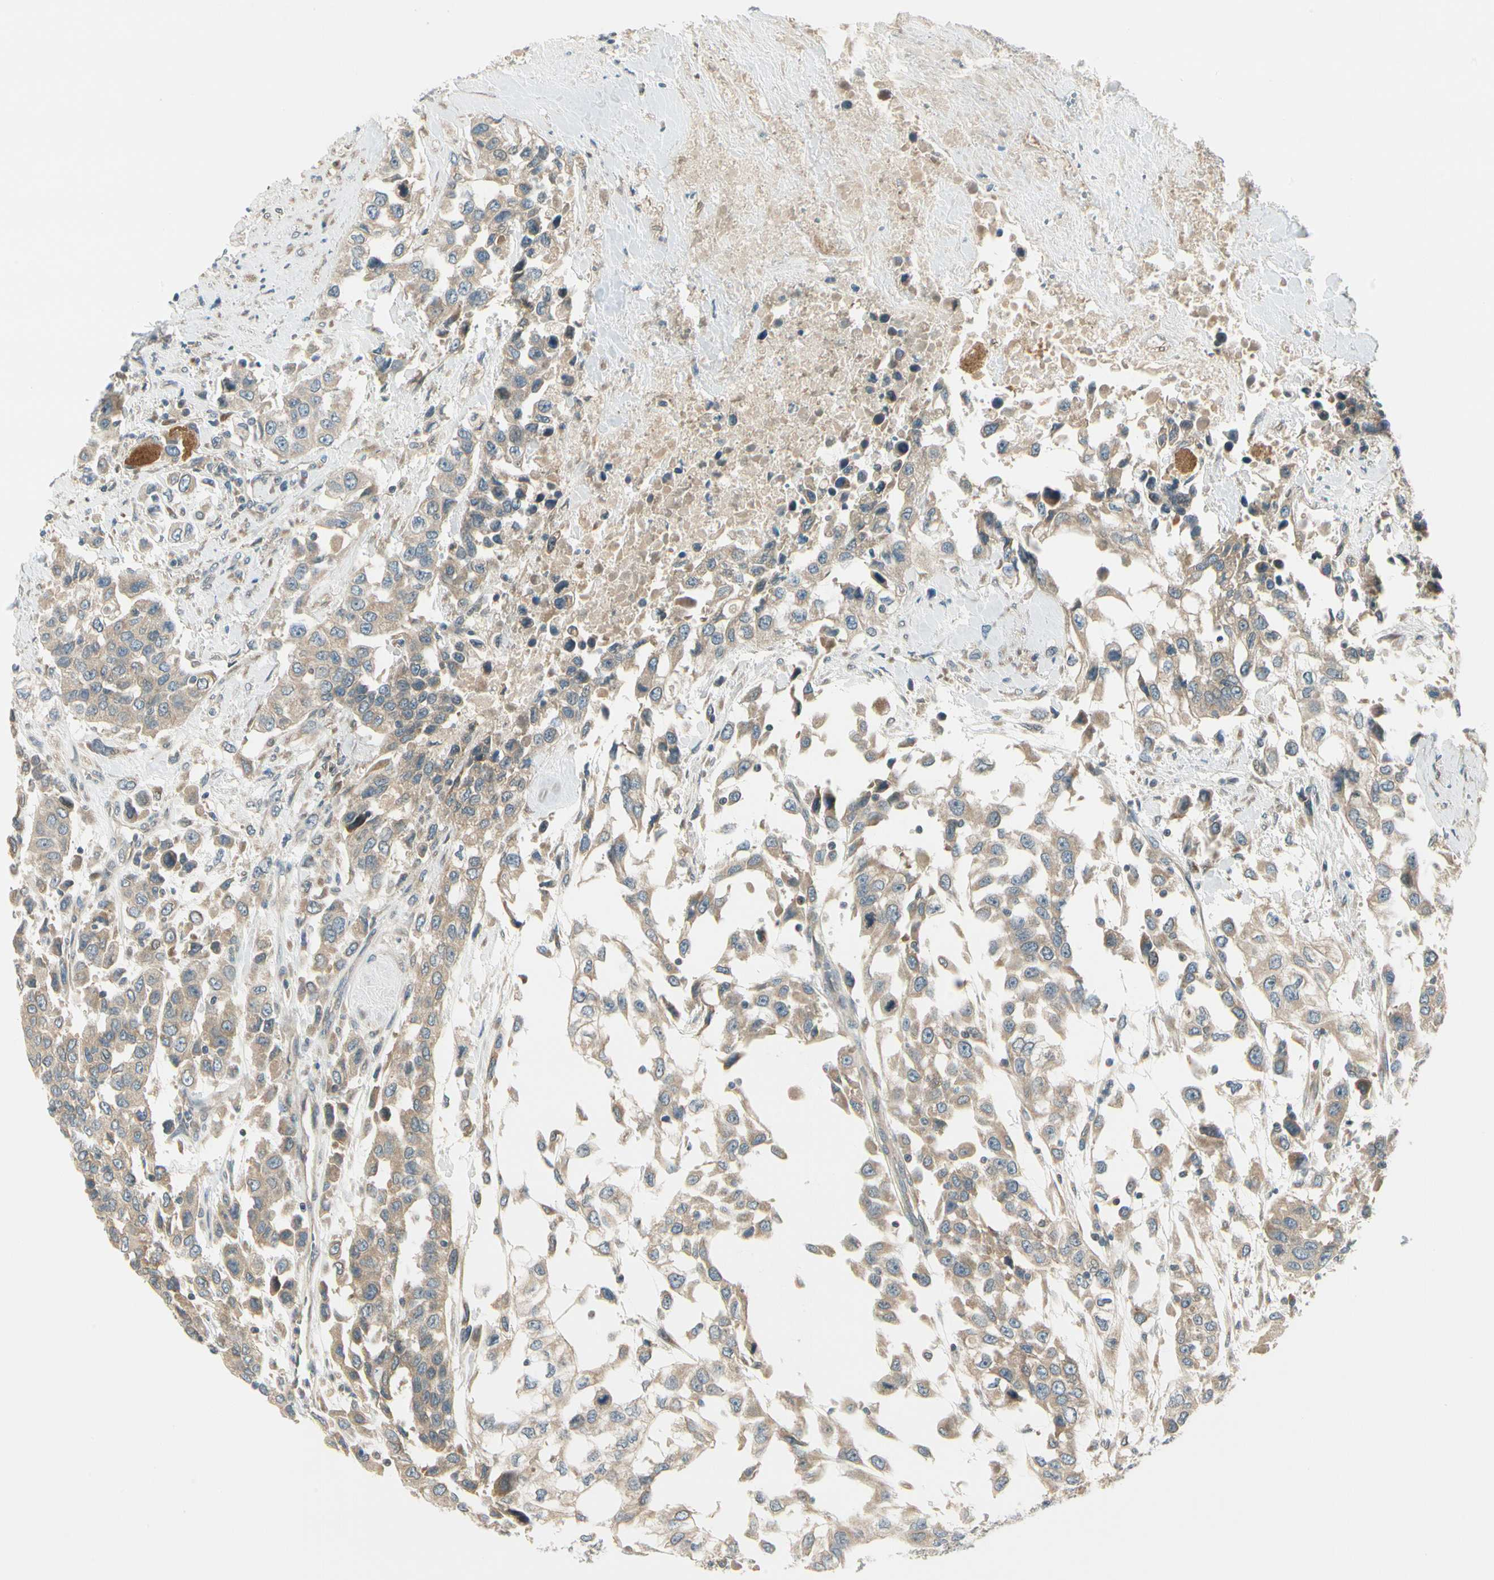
{"staining": {"intensity": "weak", "quantity": ">75%", "location": "cytoplasmic/membranous"}, "tissue": "urothelial cancer", "cell_type": "Tumor cells", "image_type": "cancer", "snomed": [{"axis": "morphology", "description": "Urothelial carcinoma, High grade"}, {"axis": "topography", "description": "Urinary bladder"}], "caption": "Tumor cells reveal weak cytoplasmic/membranous positivity in about >75% of cells in urothelial cancer.", "gene": "BNIP1", "patient": {"sex": "female", "age": 80}}